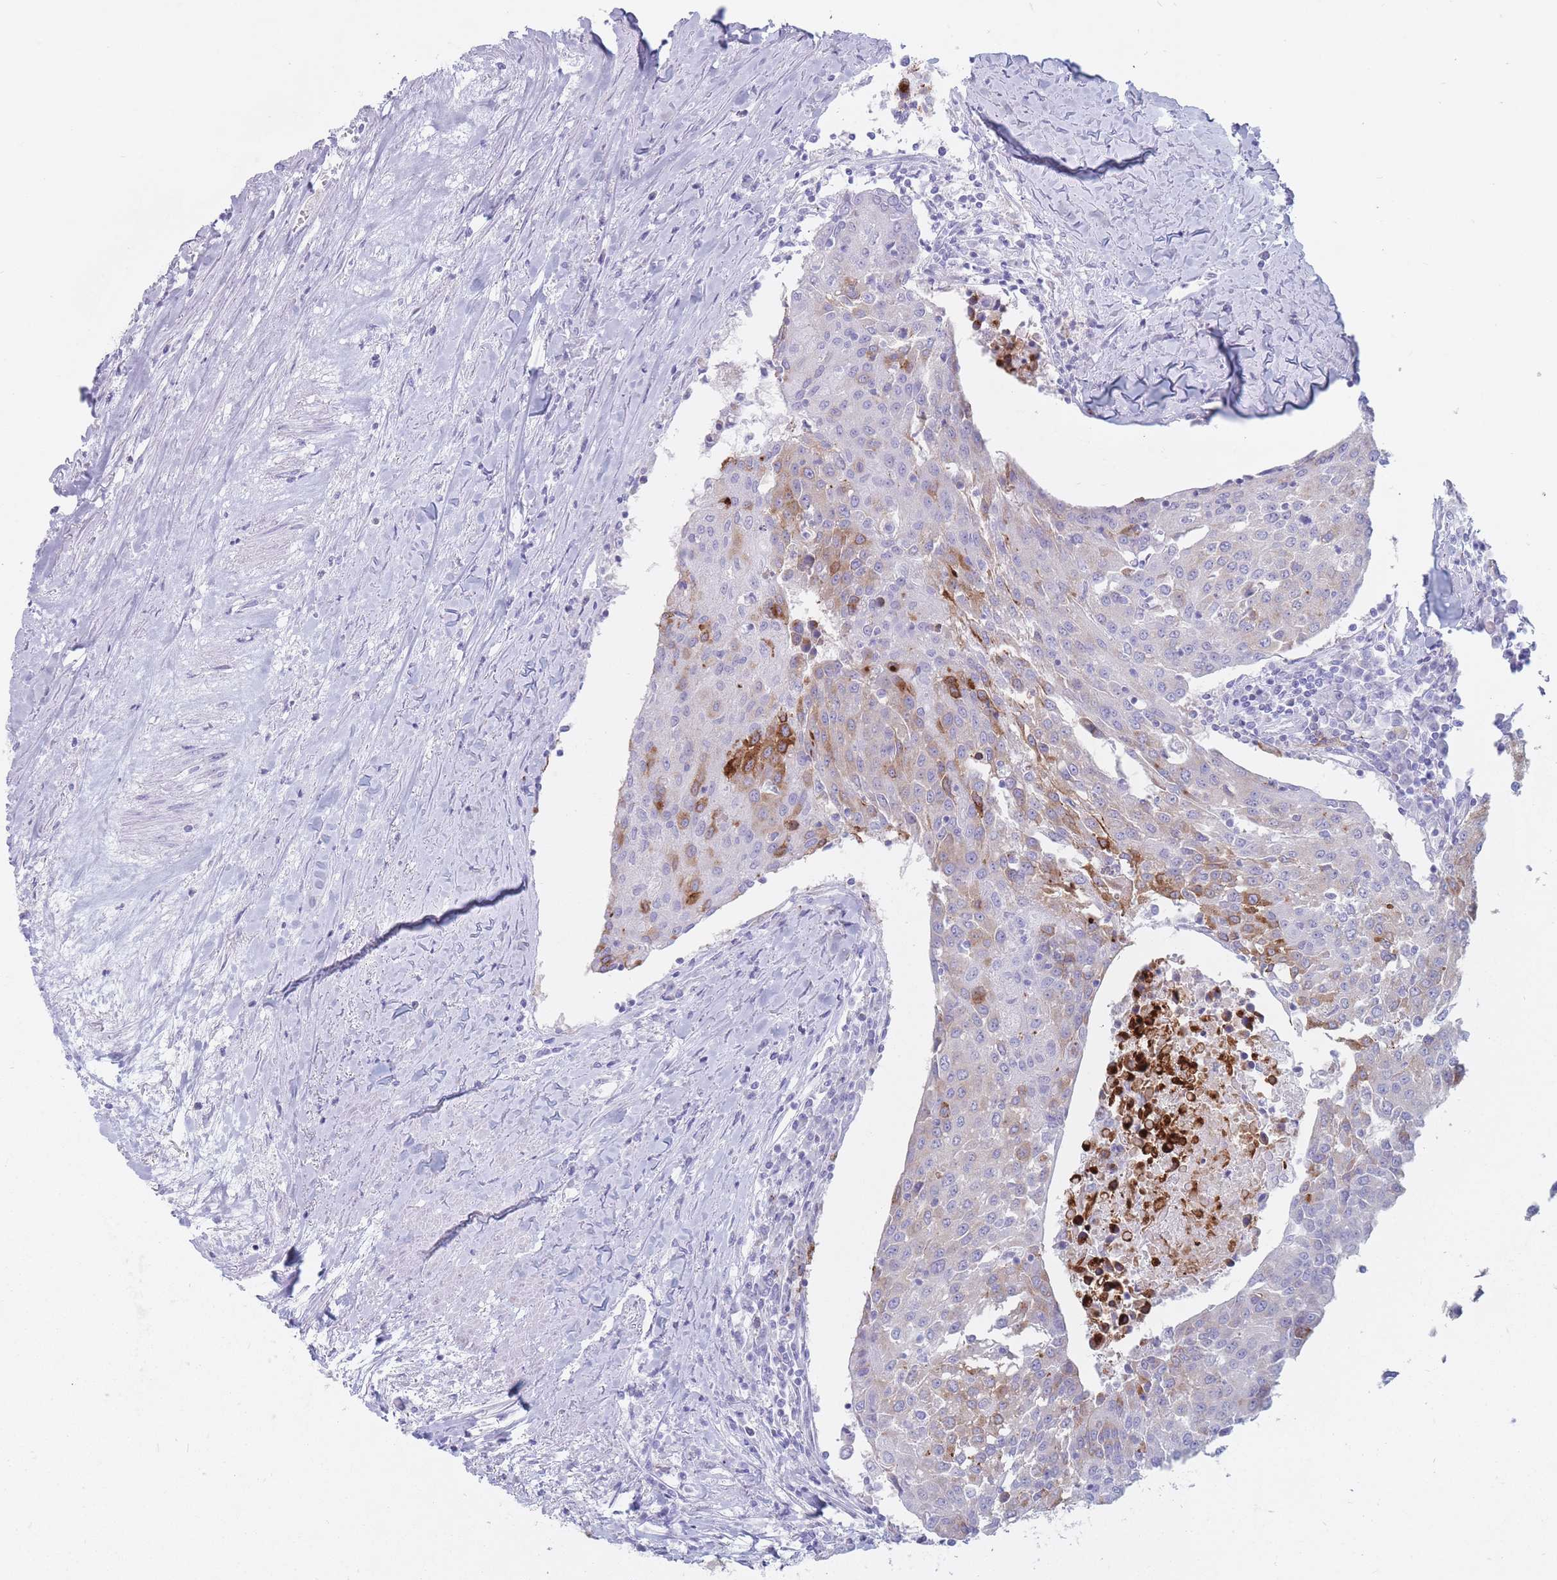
{"staining": {"intensity": "moderate", "quantity": "<25%", "location": "cytoplasmic/membranous"}, "tissue": "urothelial cancer", "cell_type": "Tumor cells", "image_type": "cancer", "snomed": [{"axis": "morphology", "description": "Urothelial carcinoma, High grade"}, {"axis": "topography", "description": "Urinary bladder"}], "caption": "Immunohistochemical staining of urothelial carcinoma (high-grade) displays moderate cytoplasmic/membranous protein staining in about <25% of tumor cells.", "gene": "ST3GAL5", "patient": {"sex": "female", "age": 85}}